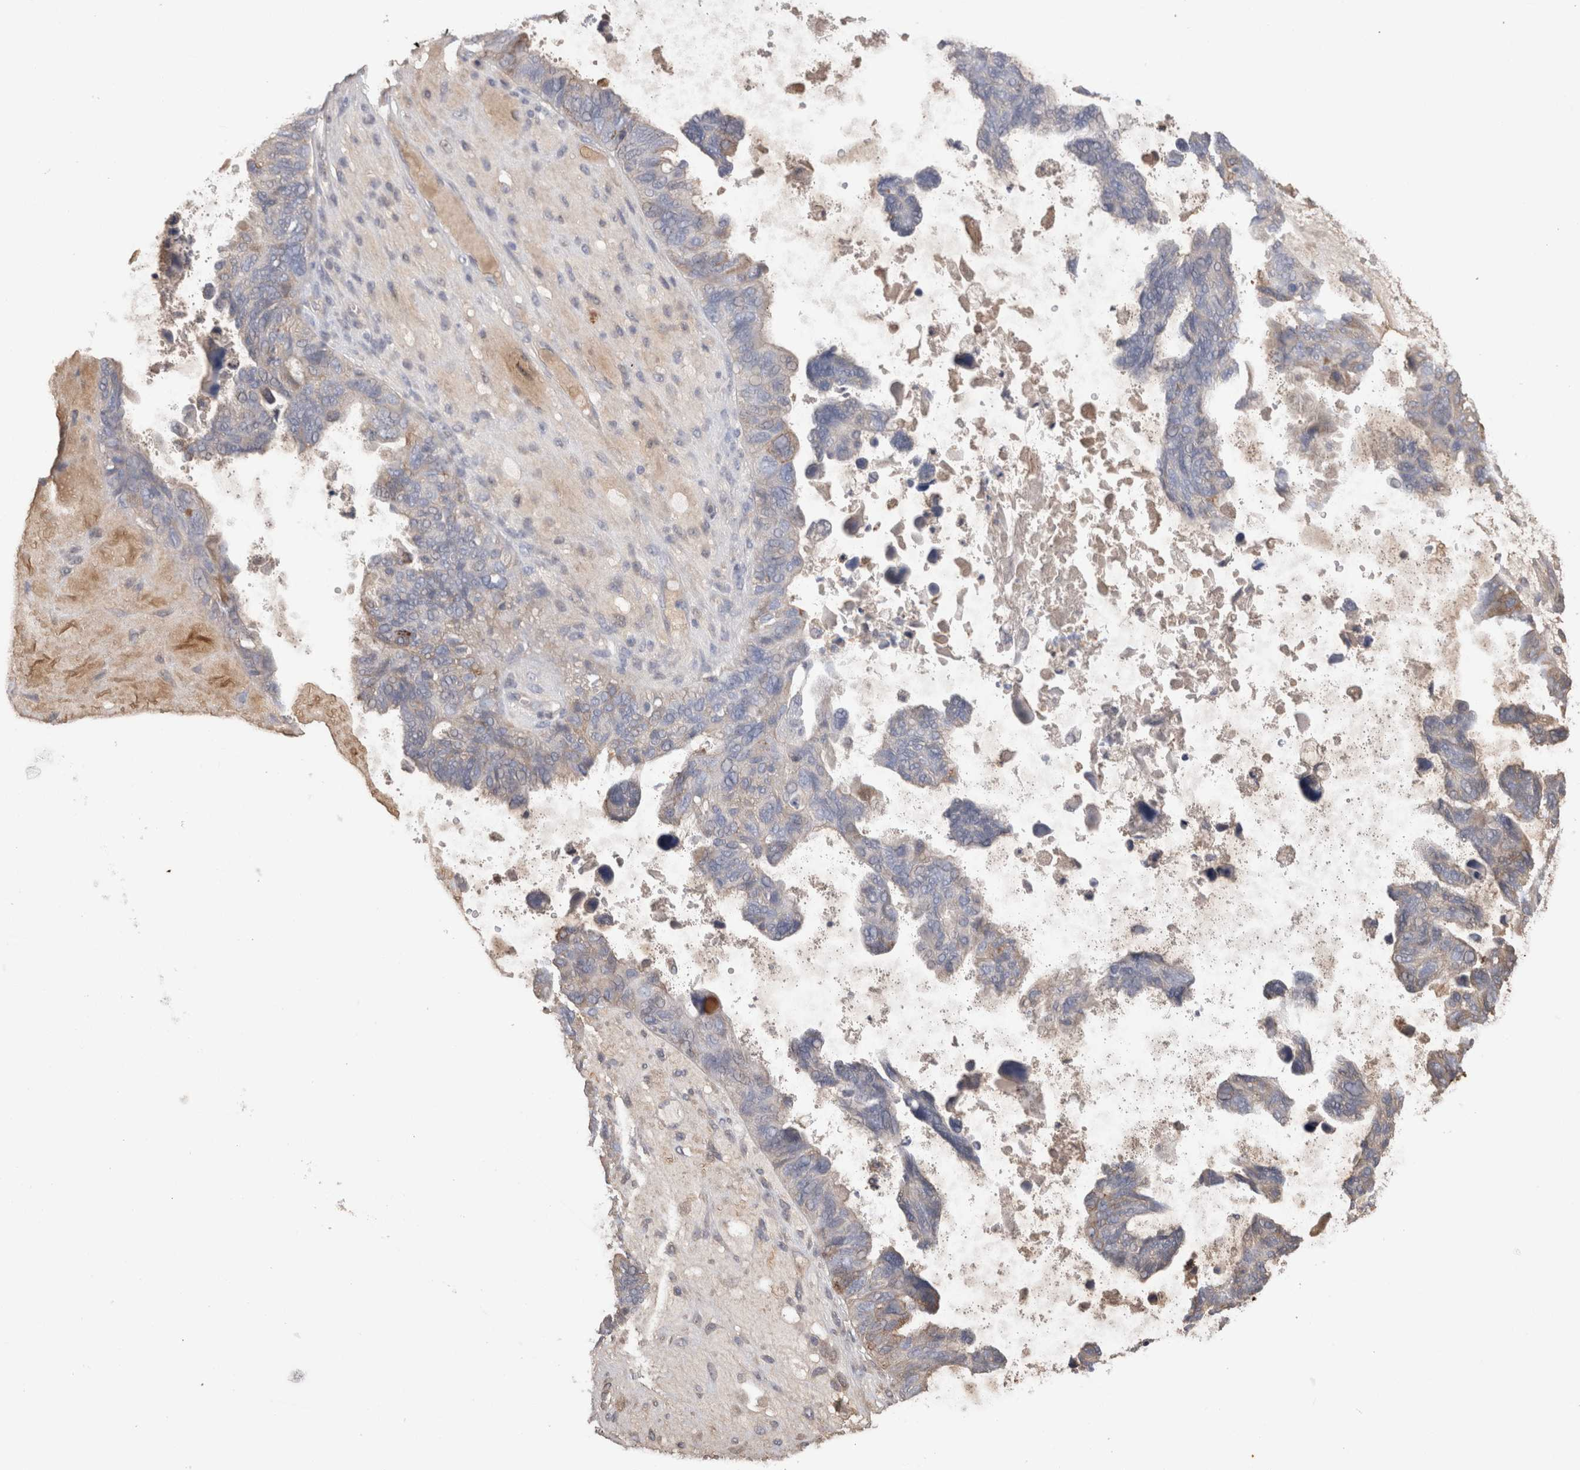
{"staining": {"intensity": "negative", "quantity": "none", "location": "none"}, "tissue": "ovarian cancer", "cell_type": "Tumor cells", "image_type": "cancer", "snomed": [{"axis": "morphology", "description": "Cystadenocarcinoma, serous, NOS"}, {"axis": "topography", "description": "Ovary"}], "caption": "Tumor cells show no significant expression in ovarian serous cystadenocarcinoma. Nuclei are stained in blue.", "gene": "PPP3CC", "patient": {"sex": "female", "age": 79}}